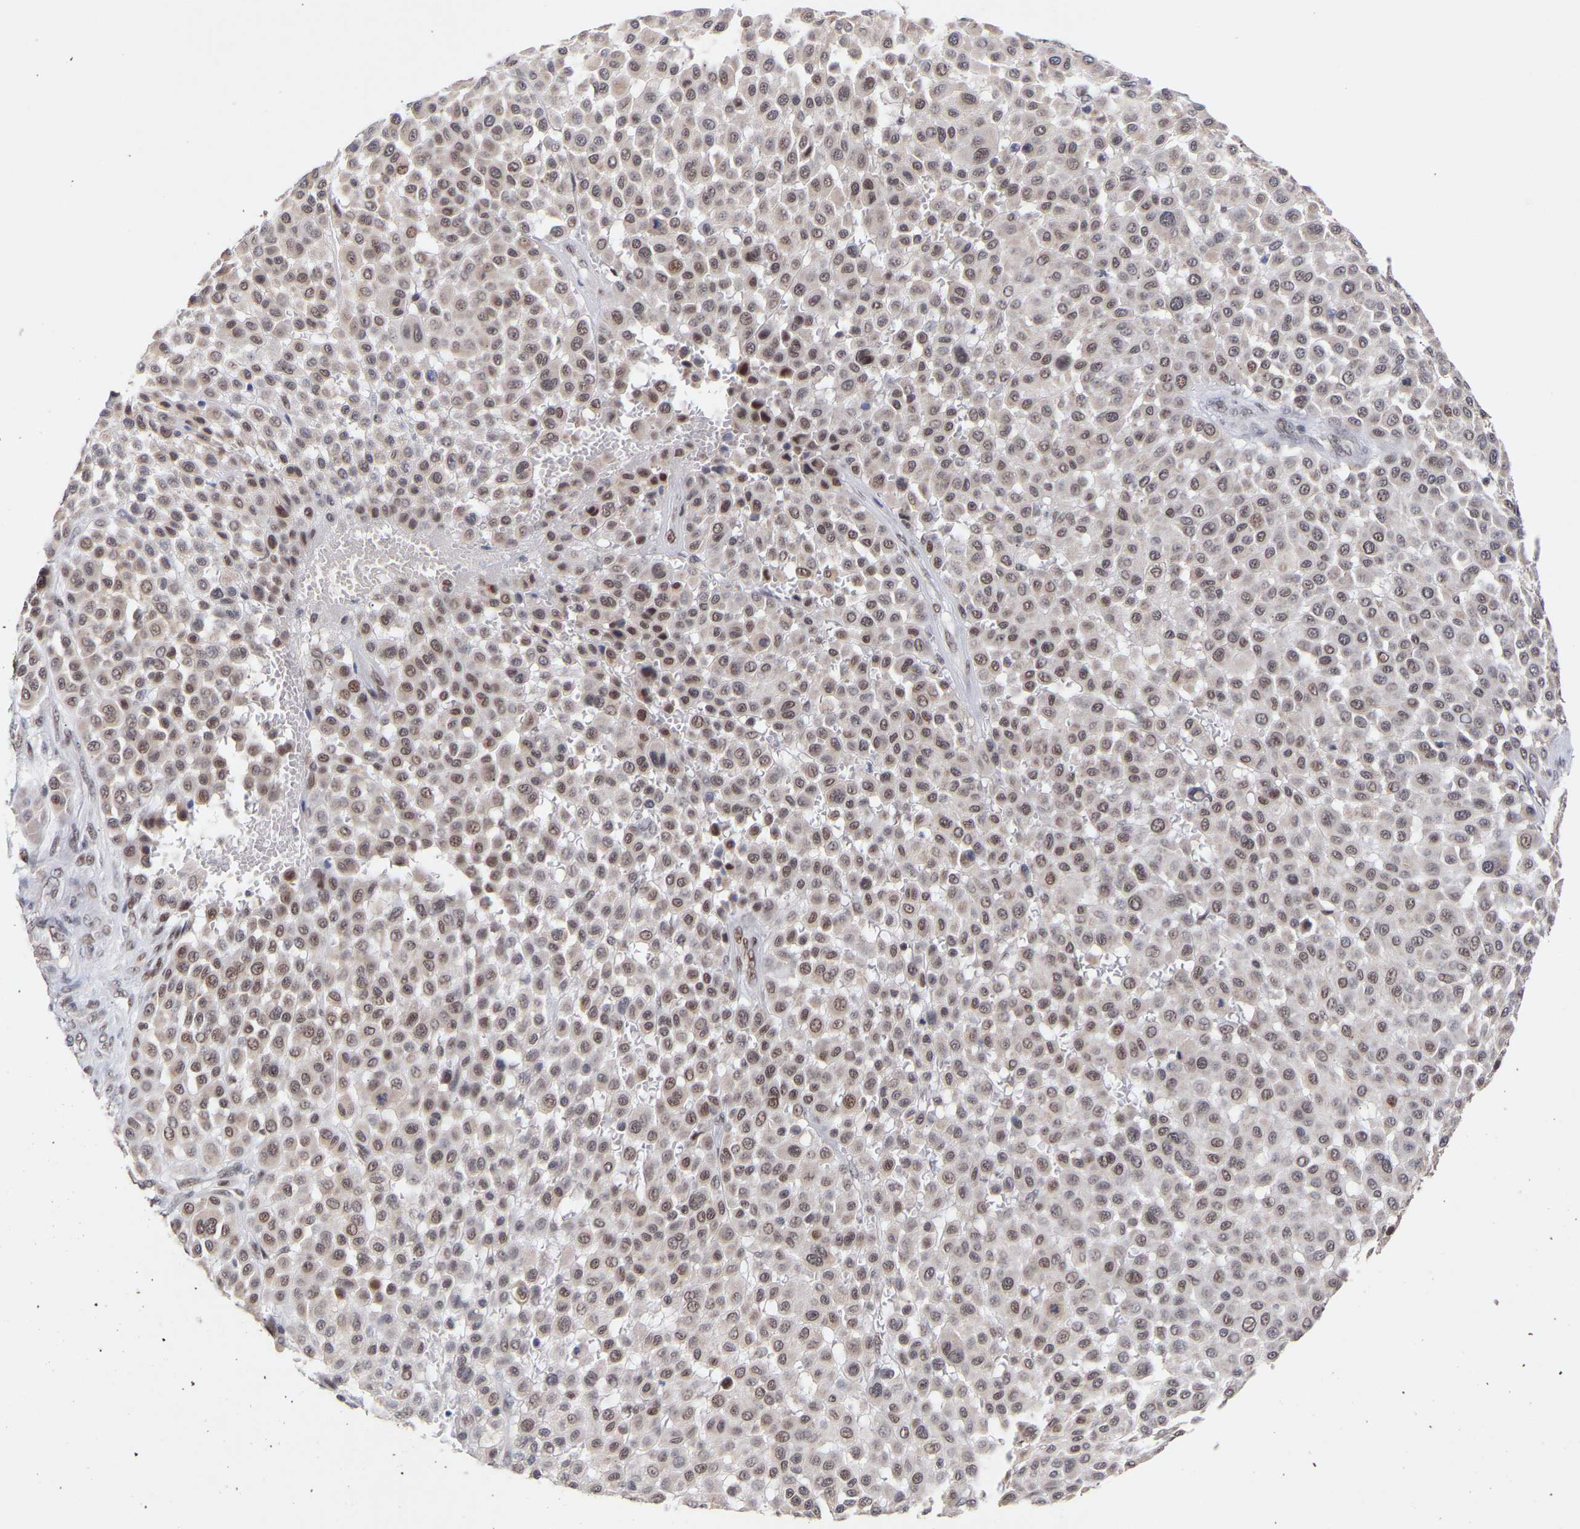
{"staining": {"intensity": "weak", "quantity": ">75%", "location": "nuclear"}, "tissue": "melanoma", "cell_type": "Tumor cells", "image_type": "cancer", "snomed": [{"axis": "morphology", "description": "Malignant melanoma, Metastatic site"}, {"axis": "topography", "description": "Soft tissue"}], "caption": "Human melanoma stained with a brown dye demonstrates weak nuclear positive staining in approximately >75% of tumor cells.", "gene": "RBM15", "patient": {"sex": "male", "age": 41}}